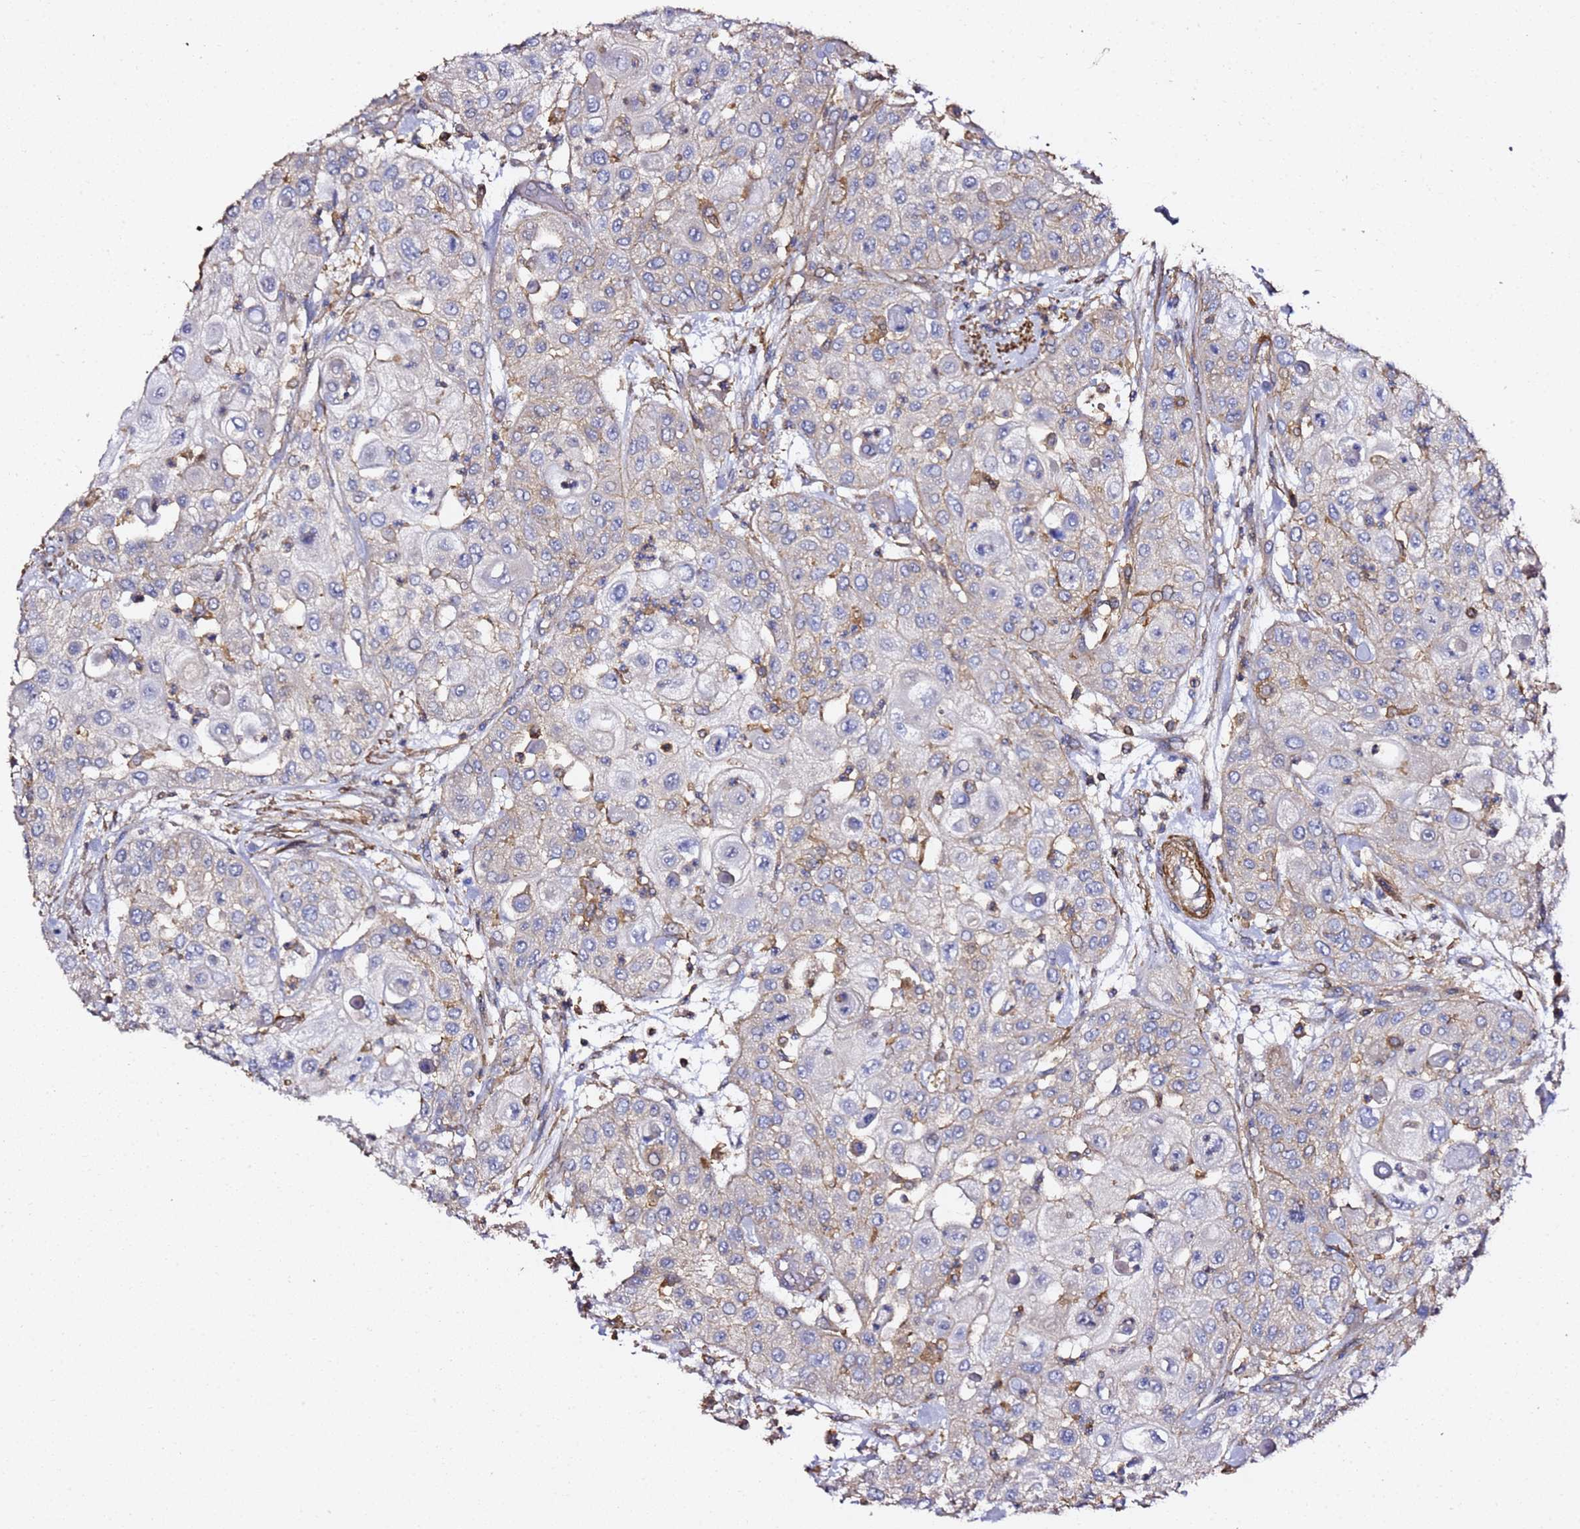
{"staining": {"intensity": "negative", "quantity": "none", "location": "none"}, "tissue": "urothelial cancer", "cell_type": "Tumor cells", "image_type": "cancer", "snomed": [{"axis": "morphology", "description": "Urothelial carcinoma, High grade"}, {"axis": "topography", "description": "Urinary bladder"}], "caption": "Urothelial cancer was stained to show a protein in brown. There is no significant expression in tumor cells.", "gene": "ZFP36L2", "patient": {"sex": "female", "age": 79}}